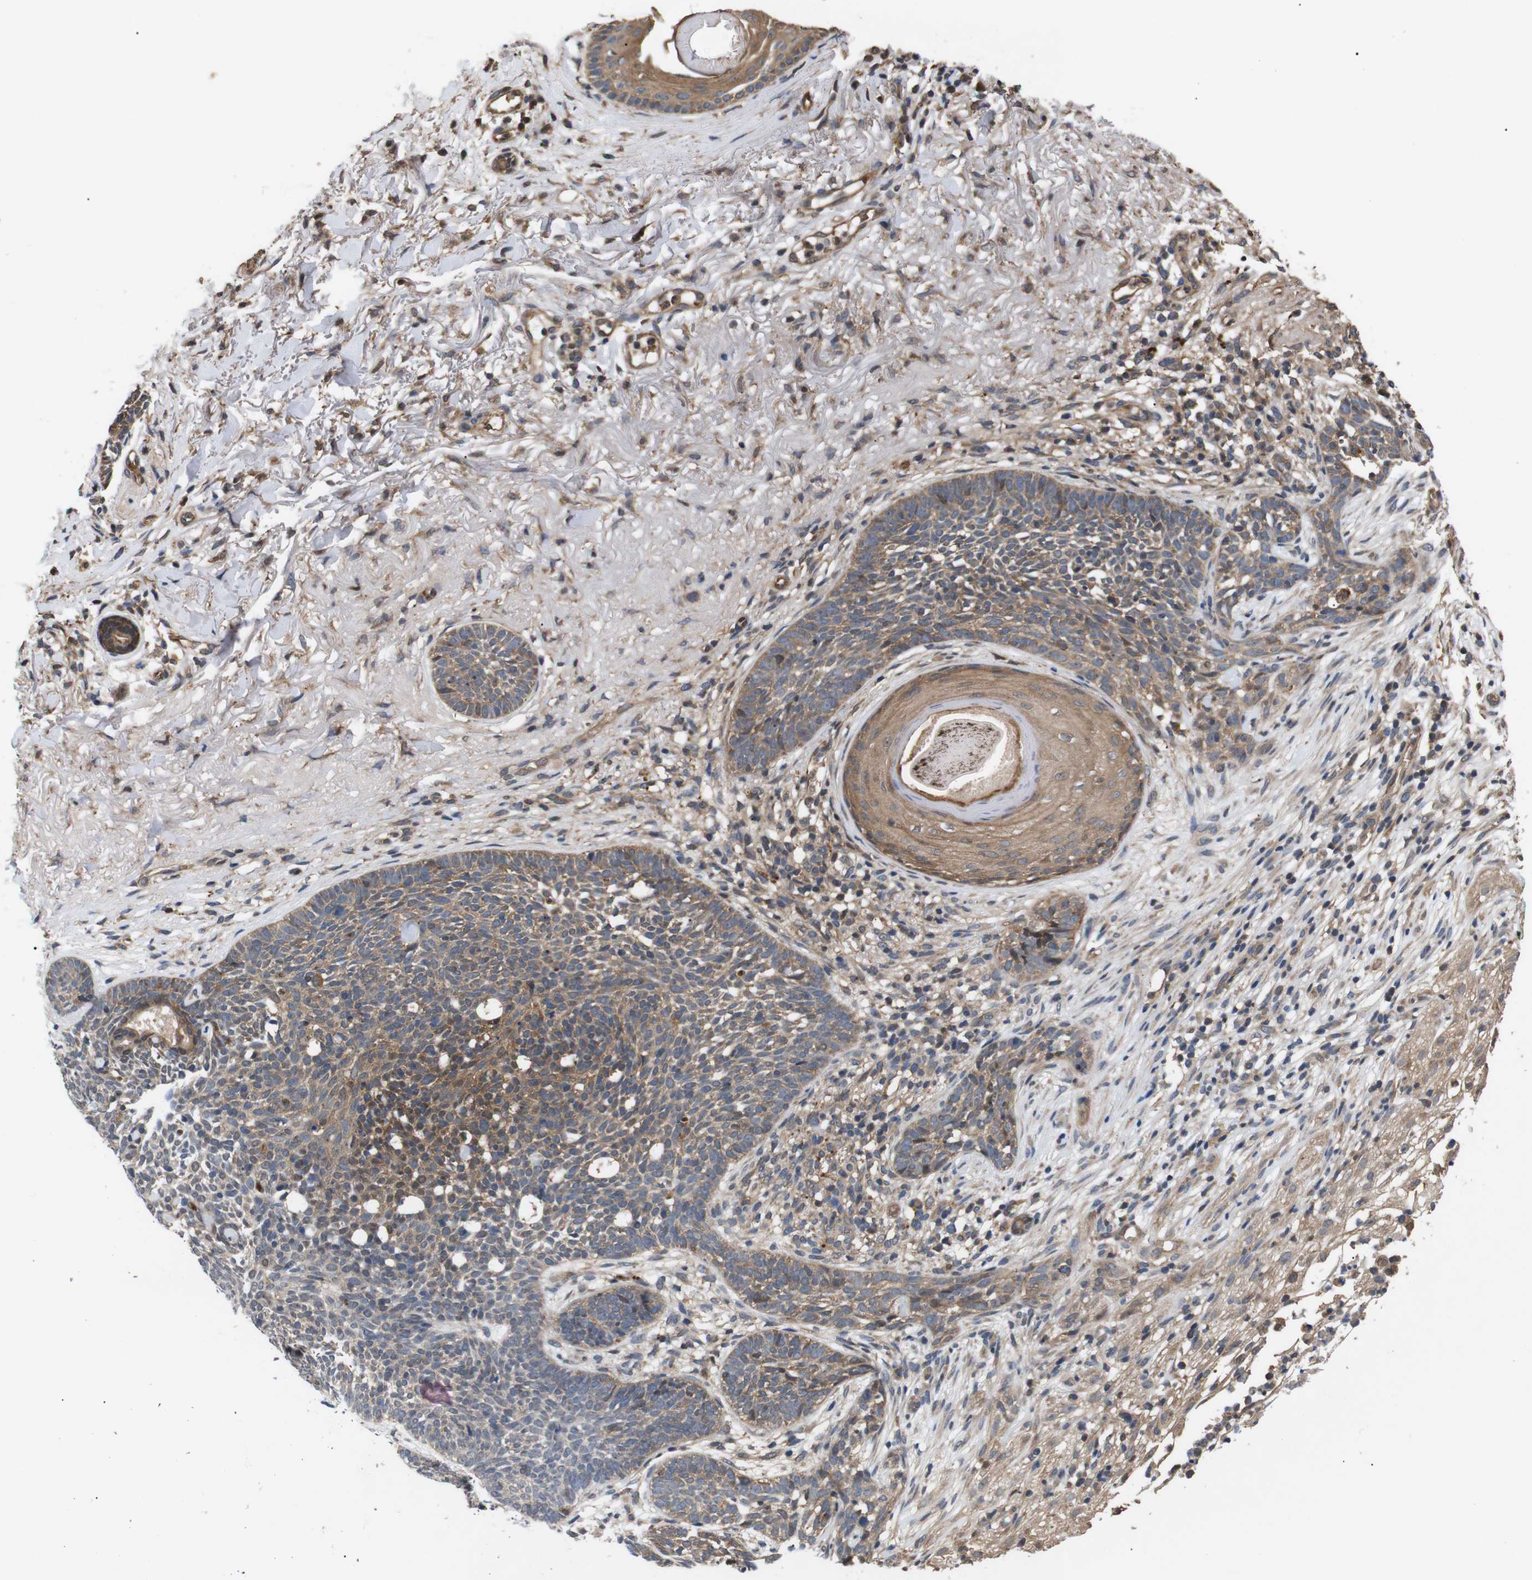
{"staining": {"intensity": "moderate", "quantity": ">75%", "location": "cytoplasmic/membranous"}, "tissue": "skin cancer", "cell_type": "Tumor cells", "image_type": "cancer", "snomed": [{"axis": "morphology", "description": "Basal cell carcinoma"}, {"axis": "topography", "description": "Skin"}], "caption": "High-magnification brightfield microscopy of skin cancer (basal cell carcinoma) stained with DAB (3,3'-diaminobenzidine) (brown) and counterstained with hematoxylin (blue). tumor cells exhibit moderate cytoplasmic/membranous positivity is present in about>75% of cells.", "gene": "DDR1", "patient": {"sex": "female", "age": 70}}